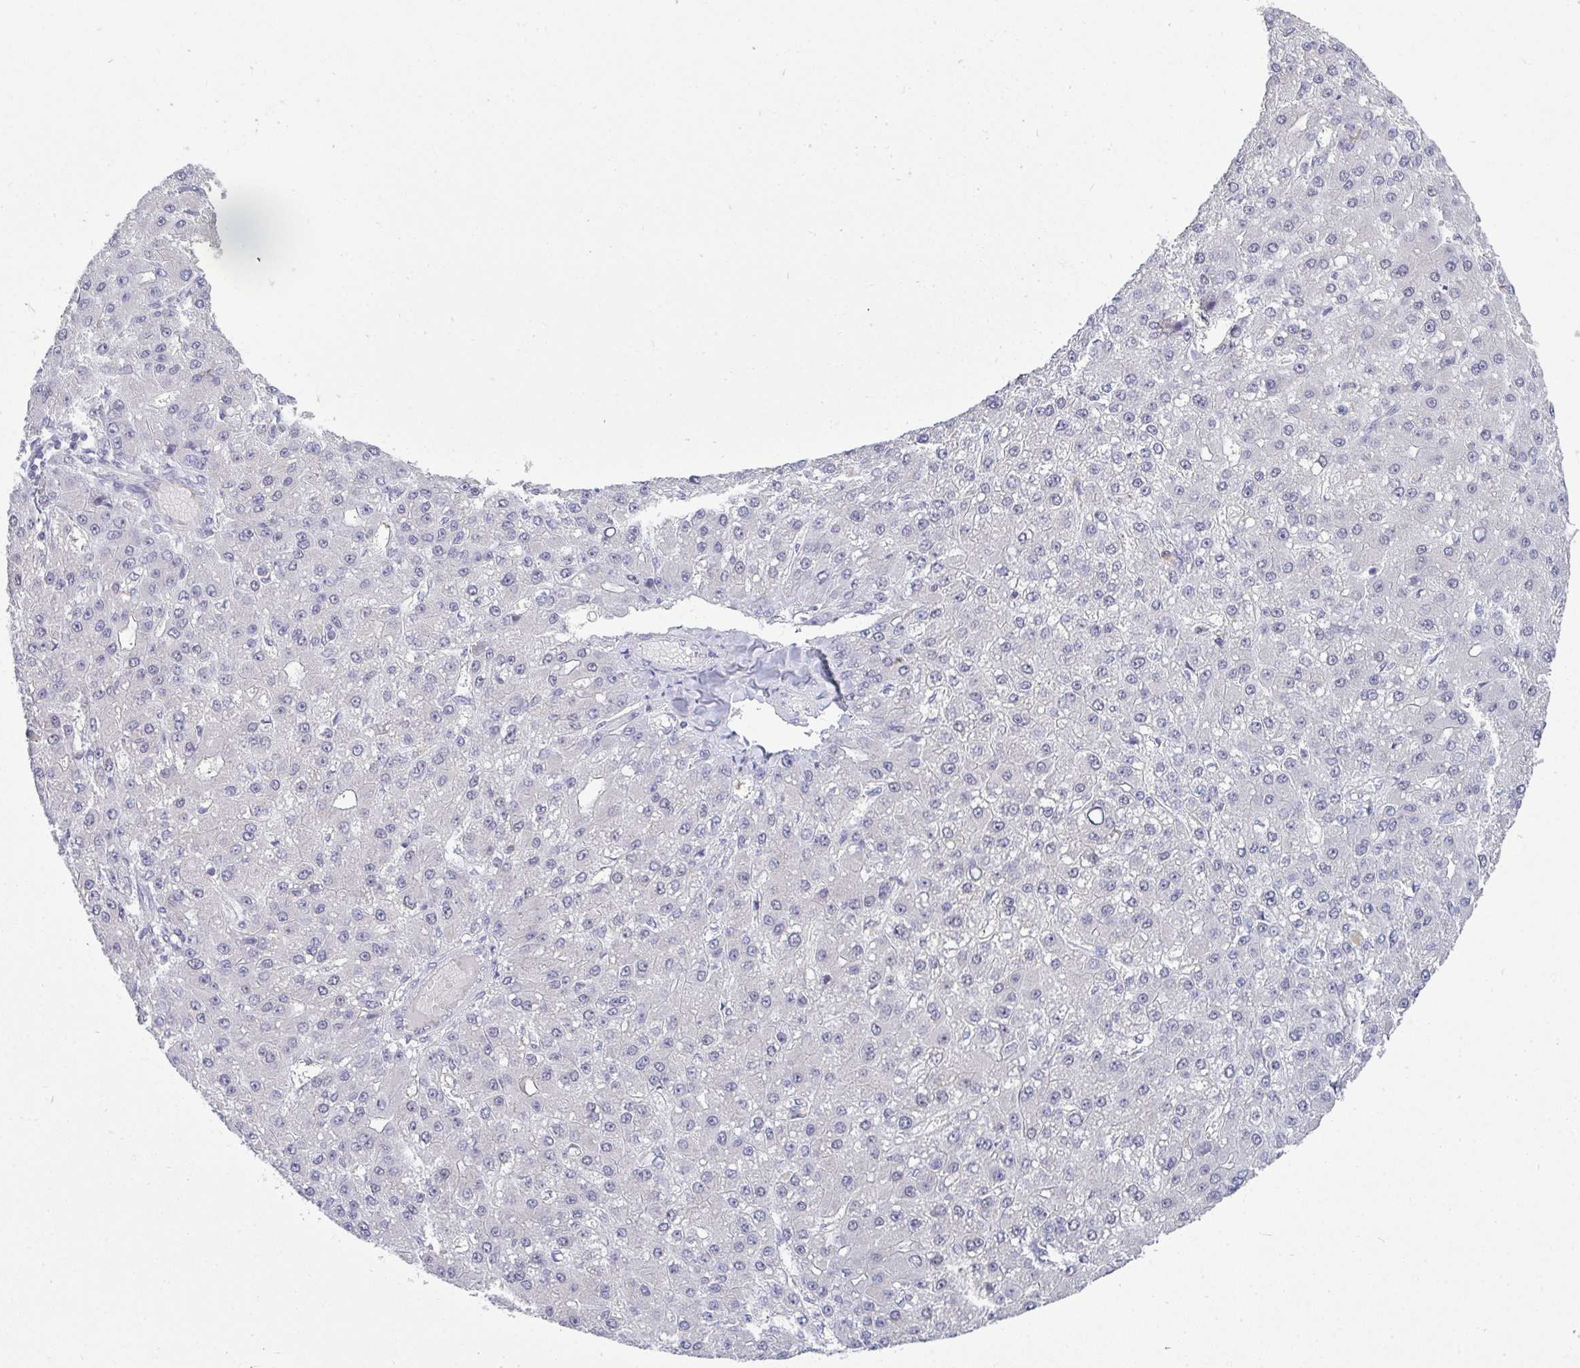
{"staining": {"intensity": "negative", "quantity": "none", "location": "none"}, "tissue": "liver cancer", "cell_type": "Tumor cells", "image_type": "cancer", "snomed": [{"axis": "morphology", "description": "Carcinoma, Hepatocellular, NOS"}, {"axis": "topography", "description": "Liver"}], "caption": "This image is of liver cancer (hepatocellular carcinoma) stained with immunohistochemistry (IHC) to label a protein in brown with the nuclei are counter-stained blue. There is no expression in tumor cells.", "gene": "TMEM82", "patient": {"sex": "male", "age": 67}}